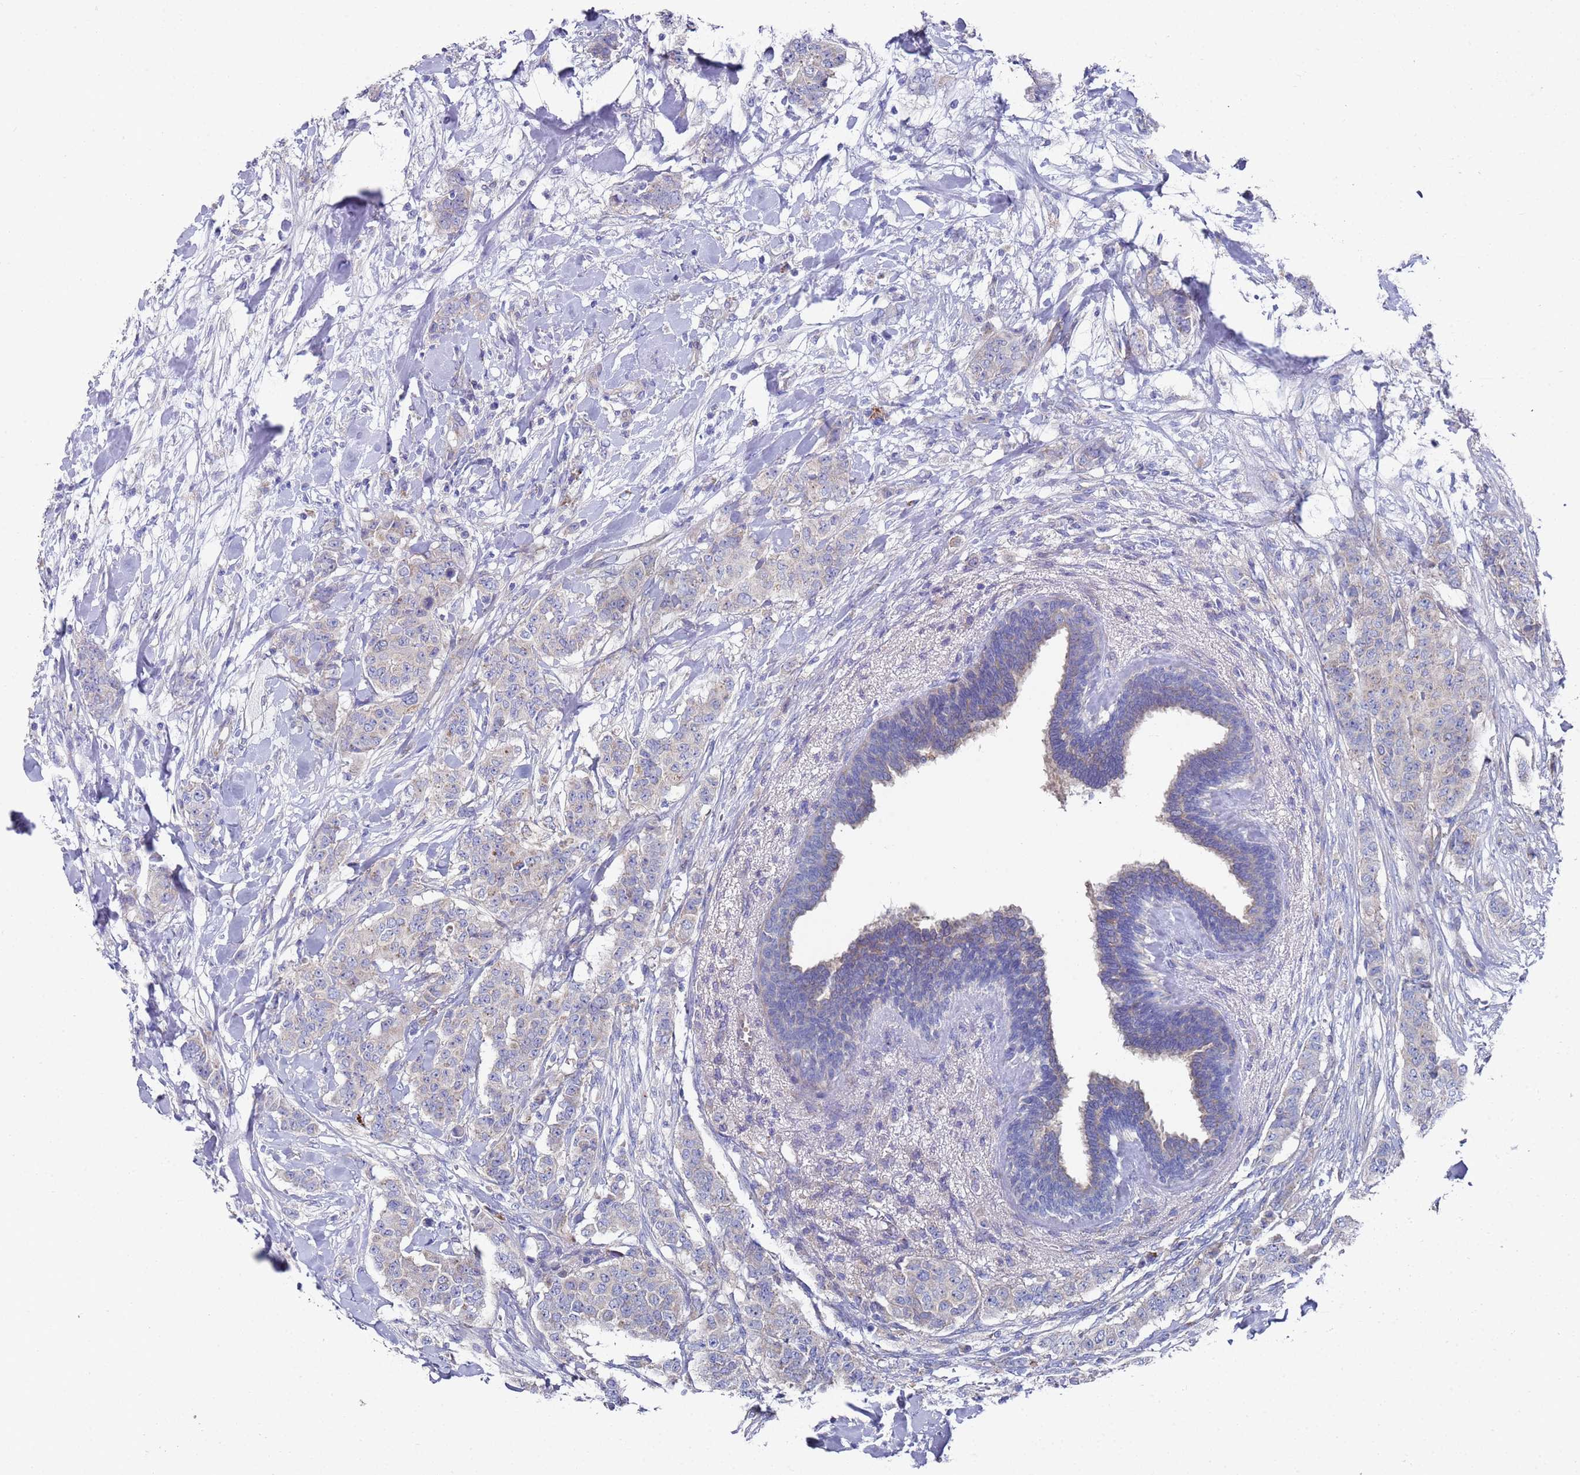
{"staining": {"intensity": "negative", "quantity": "none", "location": "none"}, "tissue": "breast cancer", "cell_type": "Tumor cells", "image_type": "cancer", "snomed": [{"axis": "morphology", "description": "Duct carcinoma"}, {"axis": "topography", "description": "Breast"}], "caption": "Immunohistochemistry (IHC) image of neoplastic tissue: breast cancer (infiltrating ductal carcinoma) stained with DAB shows no significant protein positivity in tumor cells.", "gene": "NPEPPS", "patient": {"sex": "female", "age": 40}}